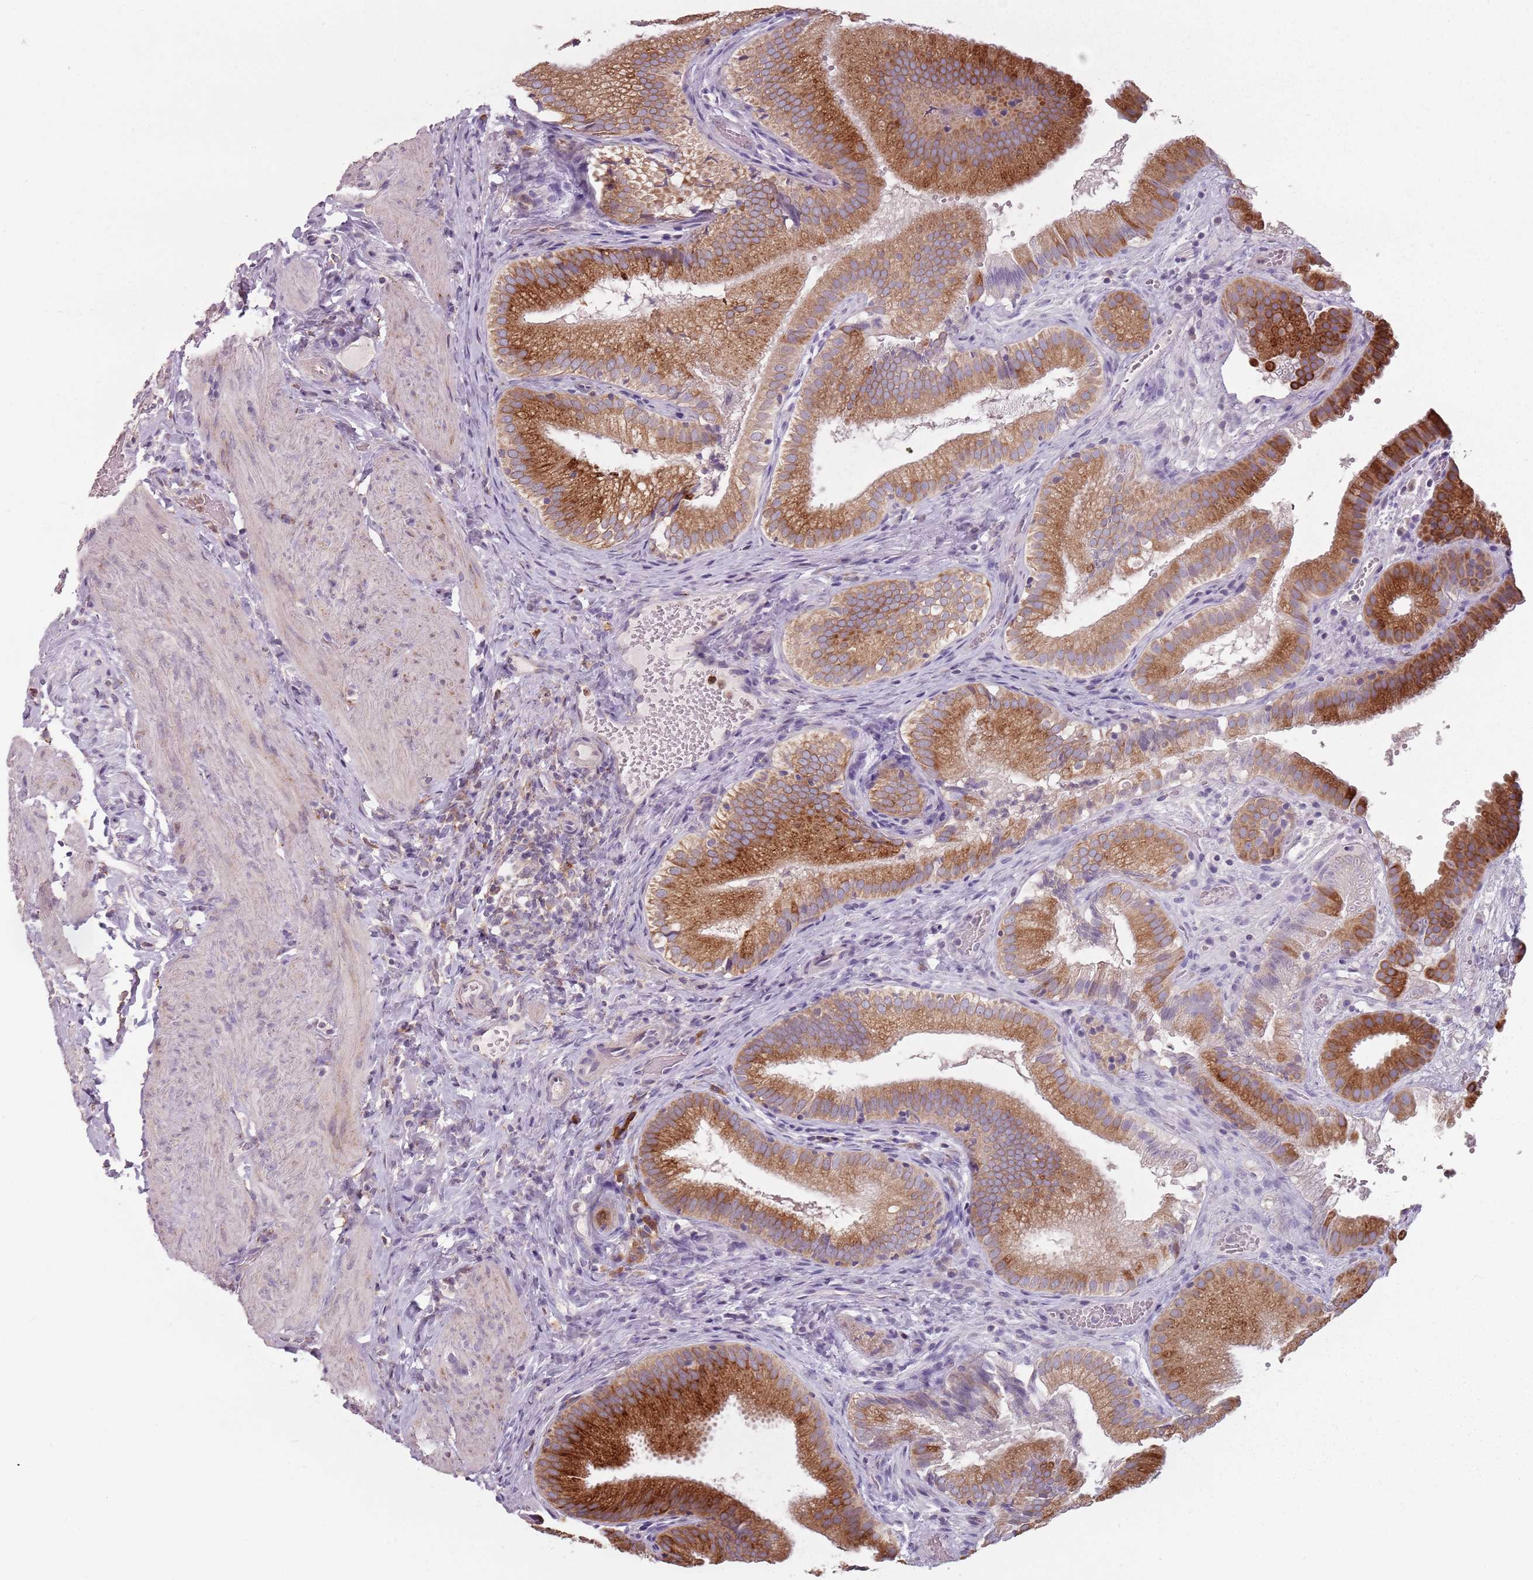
{"staining": {"intensity": "strong", "quantity": ">75%", "location": "cytoplasmic/membranous"}, "tissue": "gallbladder", "cell_type": "Glandular cells", "image_type": "normal", "snomed": [{"axis": "morphology", "description": "Normal tissue, NOS"}, {"axis": "topography", "description": "Gallbladder"}], "caption": "Glandular cells reveal high levels of strong cytoplasmic/membranous expression in approximately >75% of cells in normal gallbladder.", "gene": "RPS9", "patient": {"sex": "female", "age": 30}}